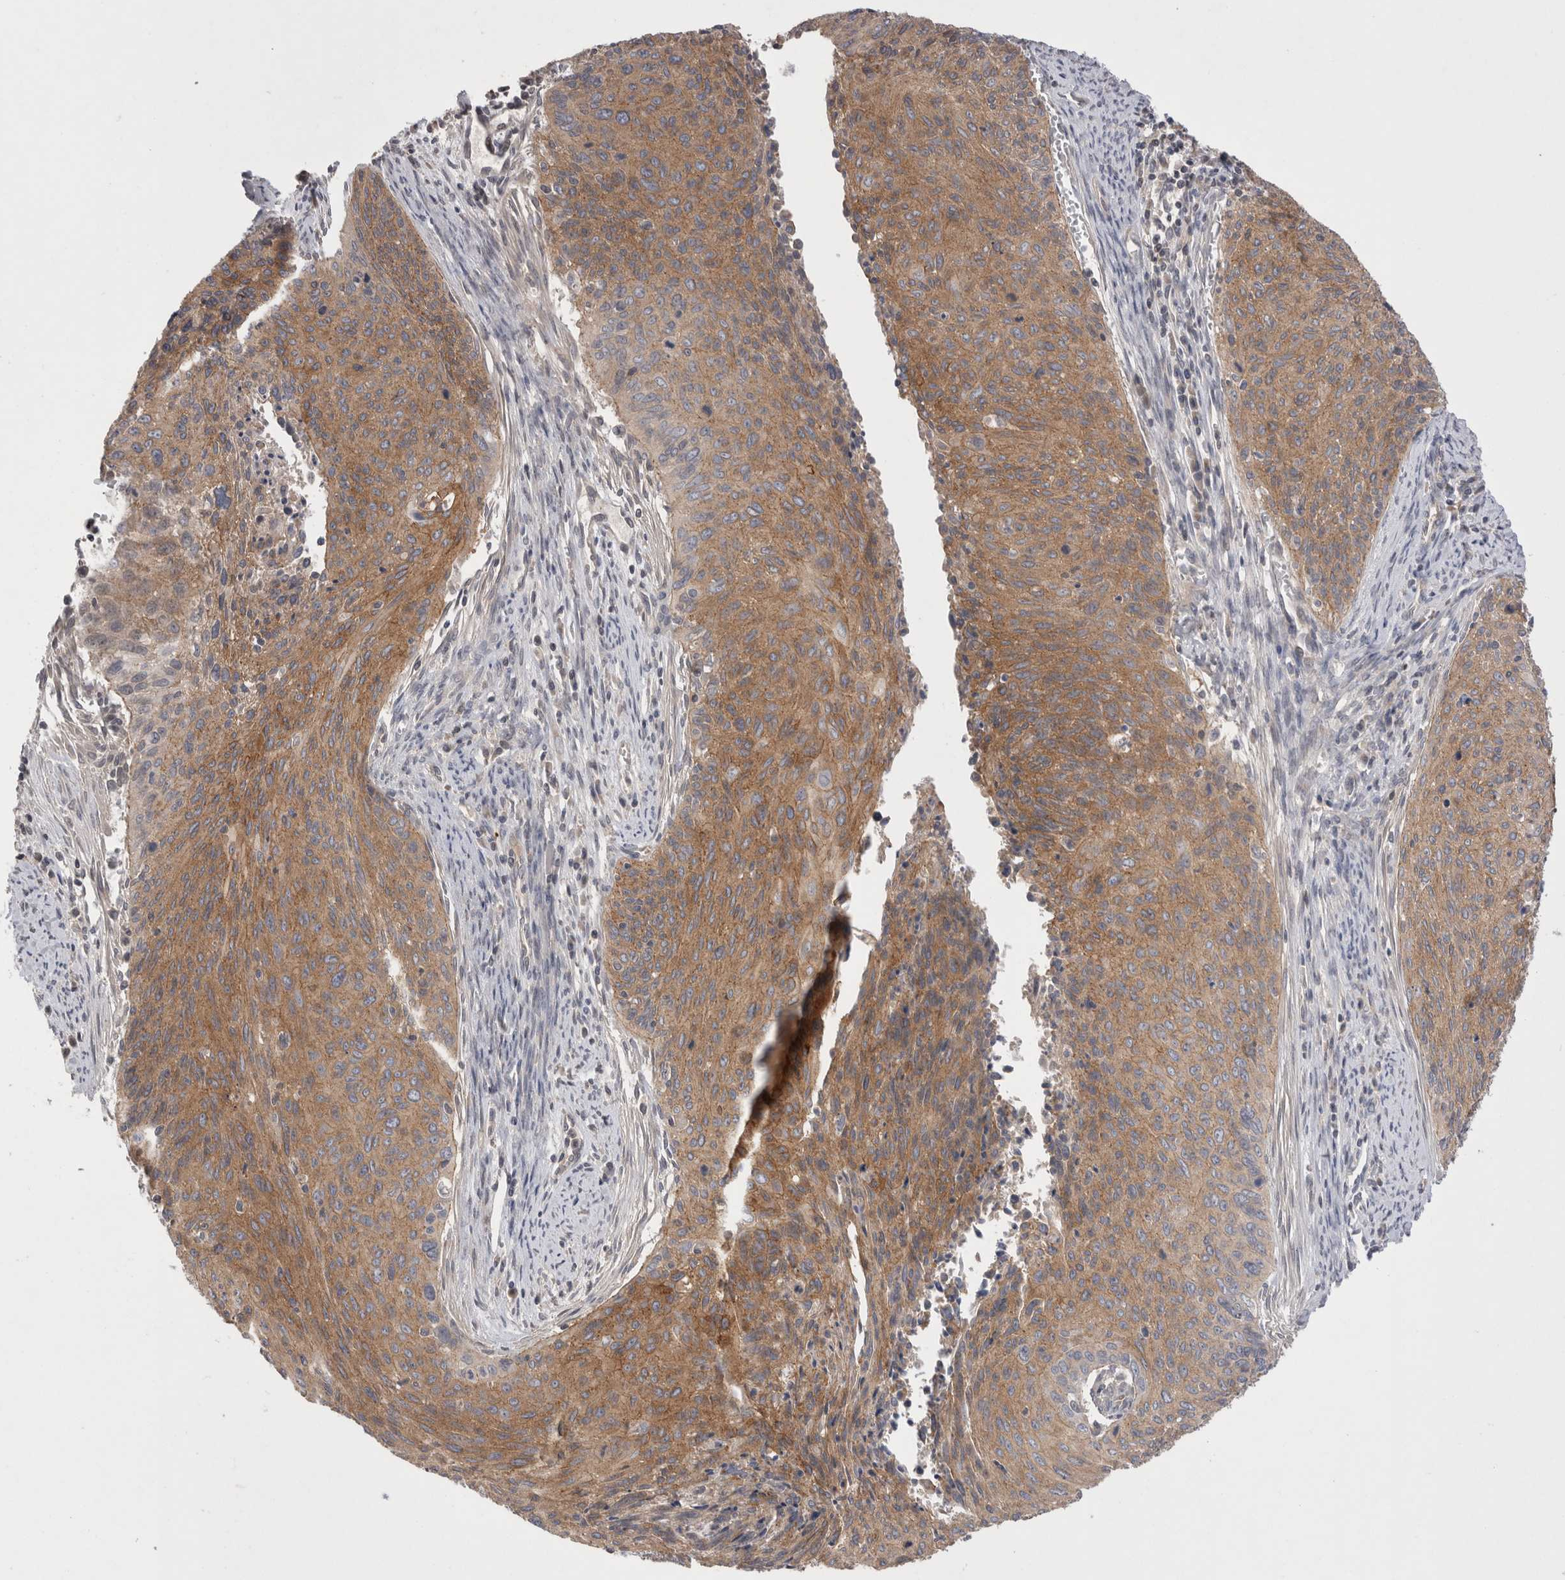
{"staining": {"intensity": "moderate", "quantity": ">75%", "location": "cytoplasmic/membranous"}, "tissue": "cervical cancer", "cell_type": "Tumor cells", "image_type": "cancer", "snomed": [{"axis": "morphology", "description": "Squamous cell carcinoma, NOS"}, {"axis": "topography", "description": "Cervix"}], "caption": "Squamous cell carcinoma (cervical) was stained to show a protein in brown. There is medium levels of moderate cytoplasmic/membranous positivity in about >75% of tumor cells.", "gene": "OTOR", "patient": {"sex": "female", "age": 55}}